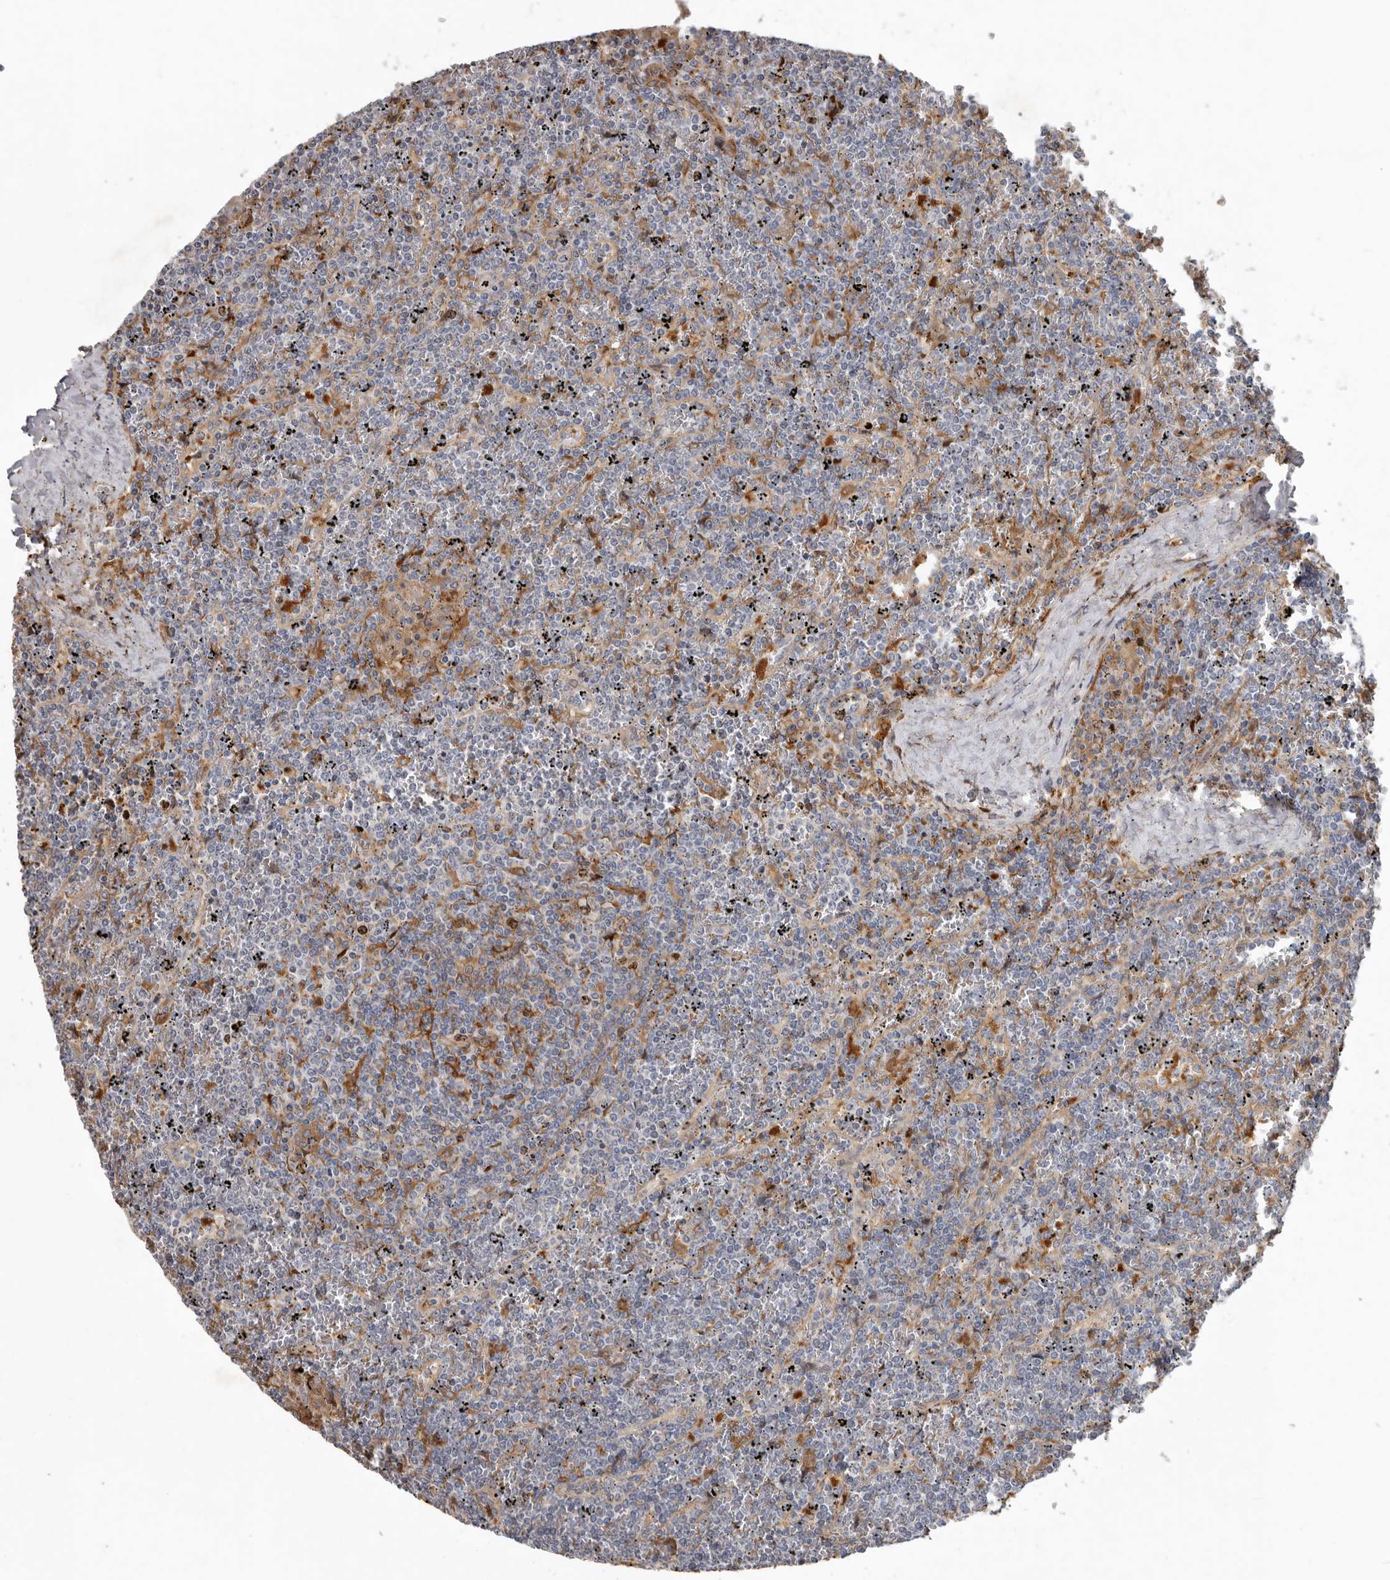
{"staining": {"intensity": "negative", "quantity": "none", "location": "none"}, "tissue": "lymphoma", "cell_type": "Tumor cells", "image_type": "cancer", "snomed": [{"axis": "morphology", "description": "Malignant lymphoma, non-Hodgkin's type, Low grade"}, {"axis": "topography", "description": "Spleen"}], "caption": "Immunohistochemical staining of lymphoma reveals no significant expression in tumor cells.", "gene": "CDCA8", "patient": {"sex": "female", "age": 19}}